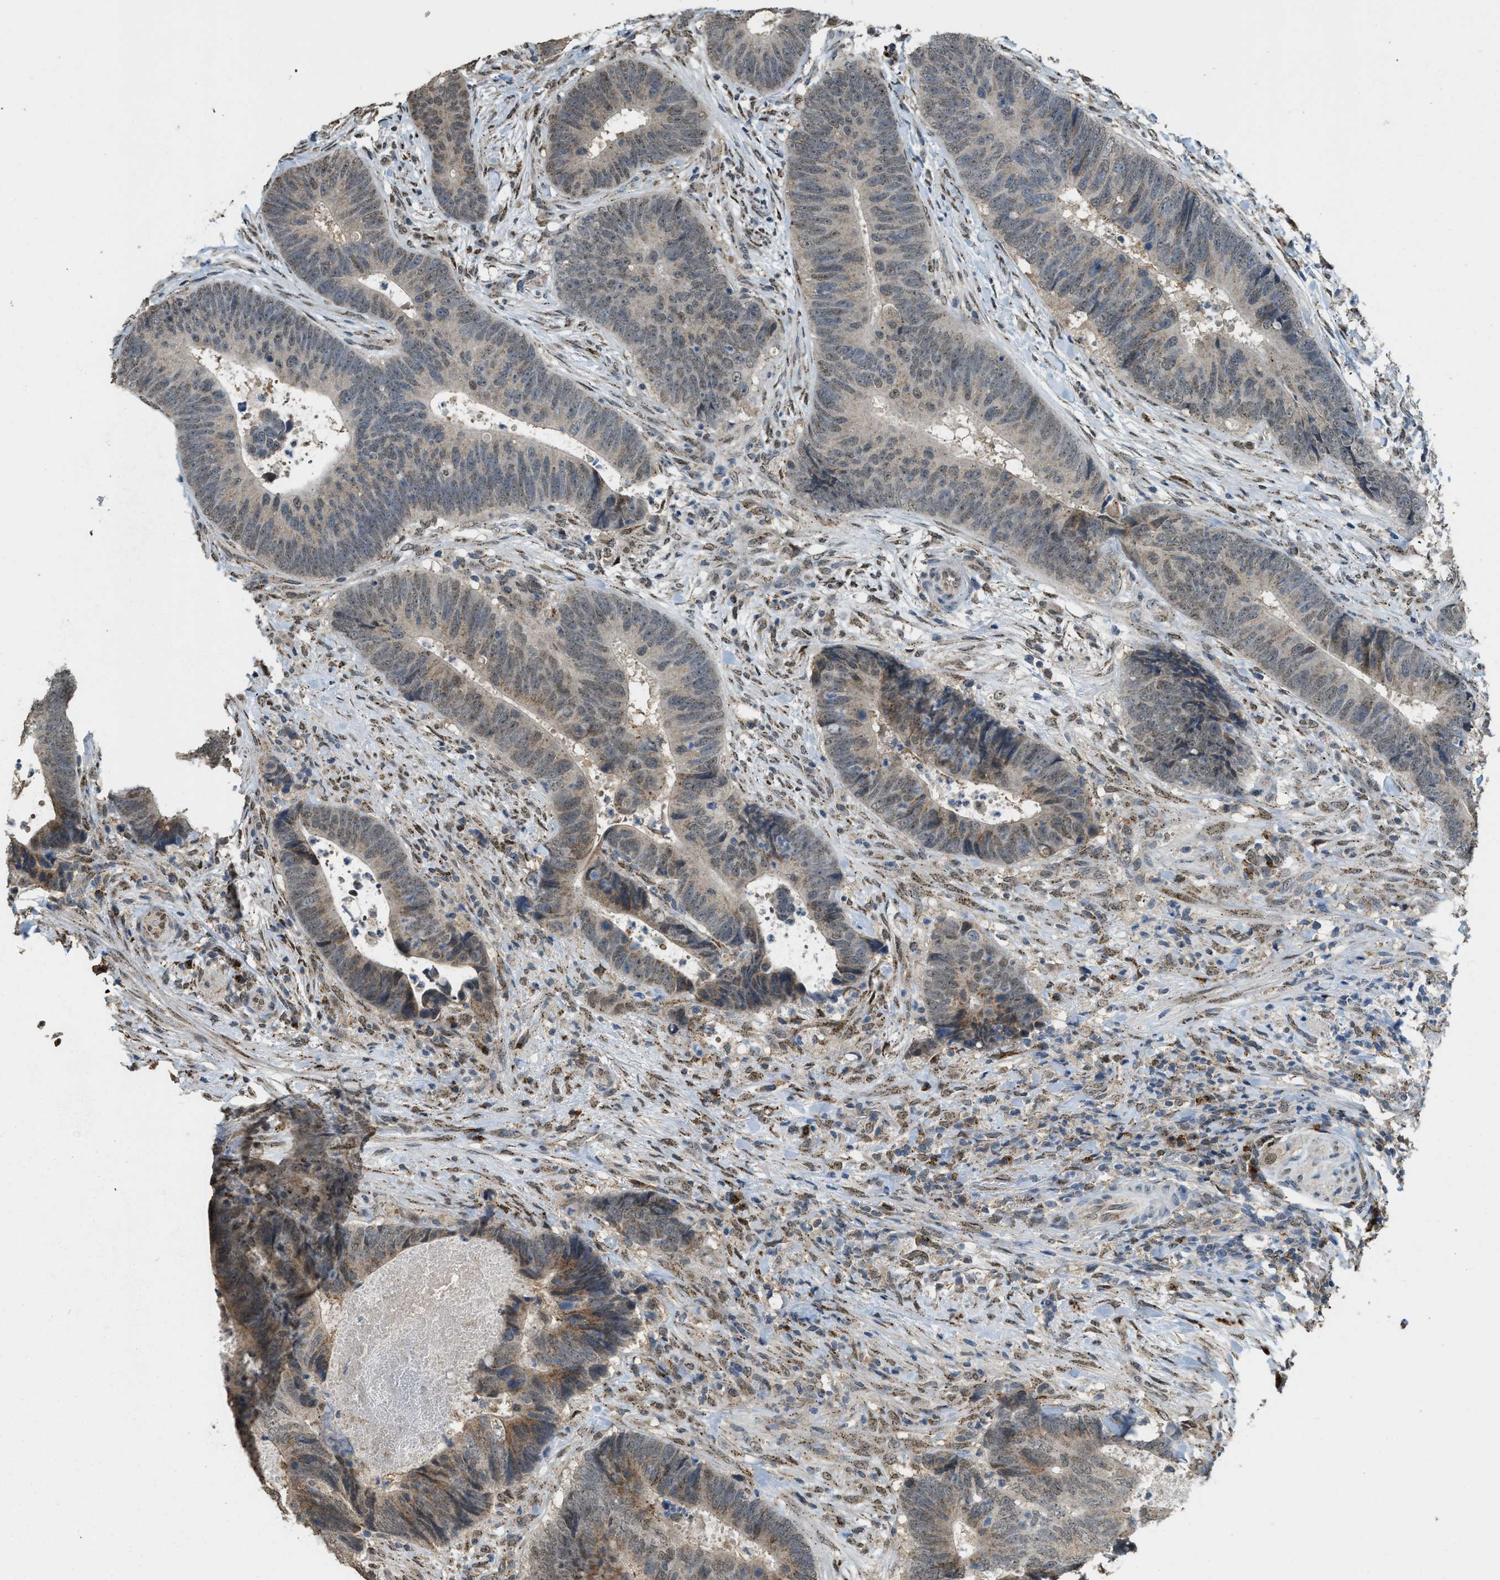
{"staining": {"intensity": "moderate", "quantity": "25%-75%", "location": "cytoplasmic/membranous,nuclear"}, "tissue": "colorectal cancer", "cell_type": "Tumor cells", "image_type": "cancer", "snomed": [{"axis": "morphology", "description": "Adenocarcinoma, NOS"}, {"axis": "topography", "description": "Colon"}], "caption": "DAB (3,3'-diaminobenzidine) immunohistochemical staining of colorectal cancer shows moderate cytoplasmic/membranous and nuclear protein expression in approximately 25%-75% of tumor cells. The staining is performed using DAB brown chromogen to label protein expression. The nuclei are counter-stained blue using hematoxylin.", "gene": "IPO7", "patient": {"sex": "male", "age": 56}}